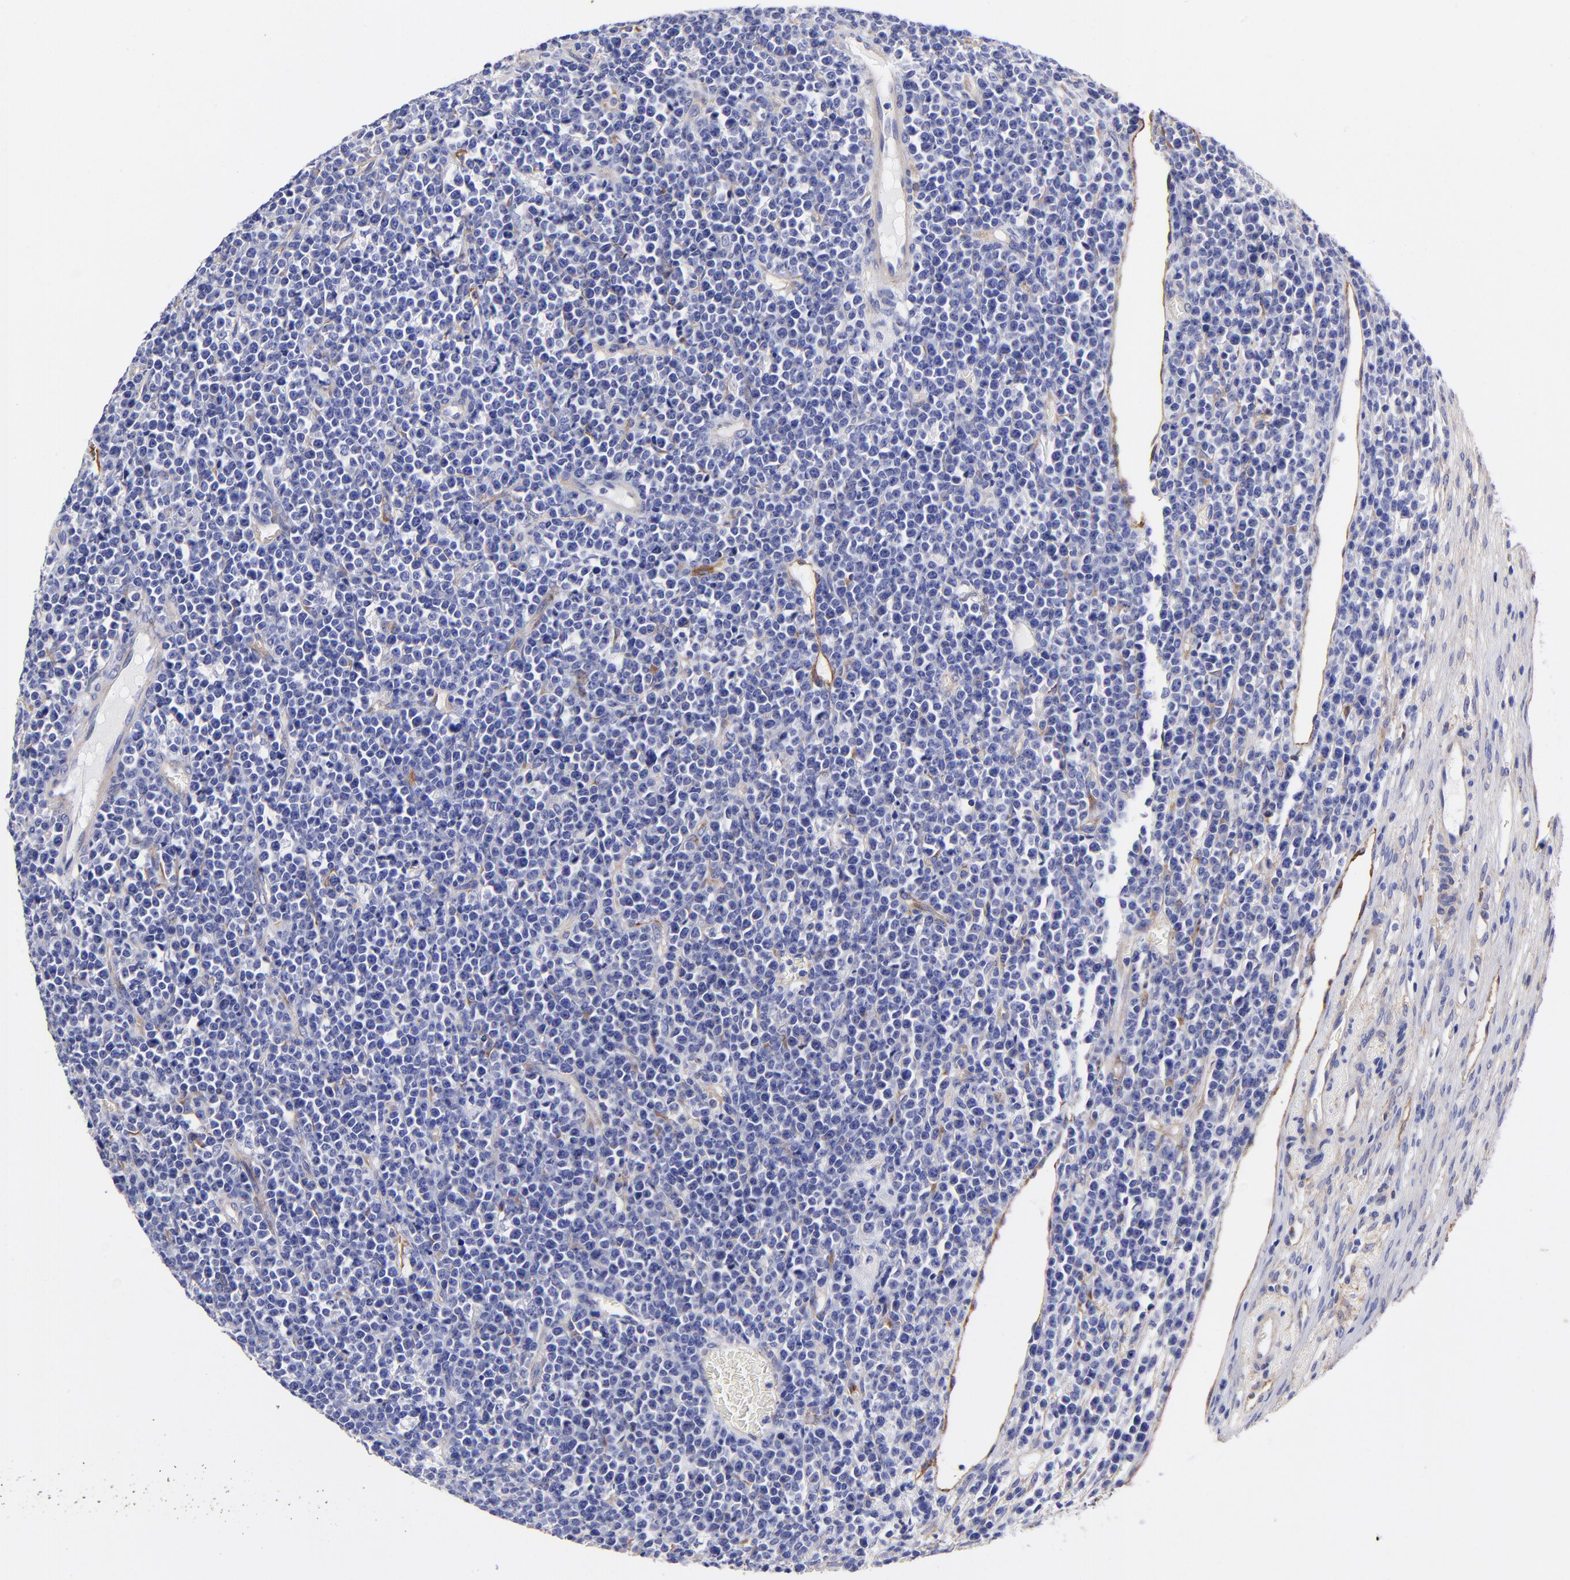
{"staining": {"intensity": "negative", "quantity": "none", "location": "none"}, "tissue": "lymphoma", "cell_type": "Tumor cells", "image_type": "cancer", "snomed": [{"axis": "morphology", "description": "Malignant lymphoma, non-Hodgkin's type, High grade"}, {"axis": "topography", "description": "Ovary"}], "caption": "A high-resolution image shows immunohistochemistry staining of lymphoma, which displays no significant positivity in tumor cells.", "gene": "PPFIBP1", "patient": {"sex": "female", "age": 56}}